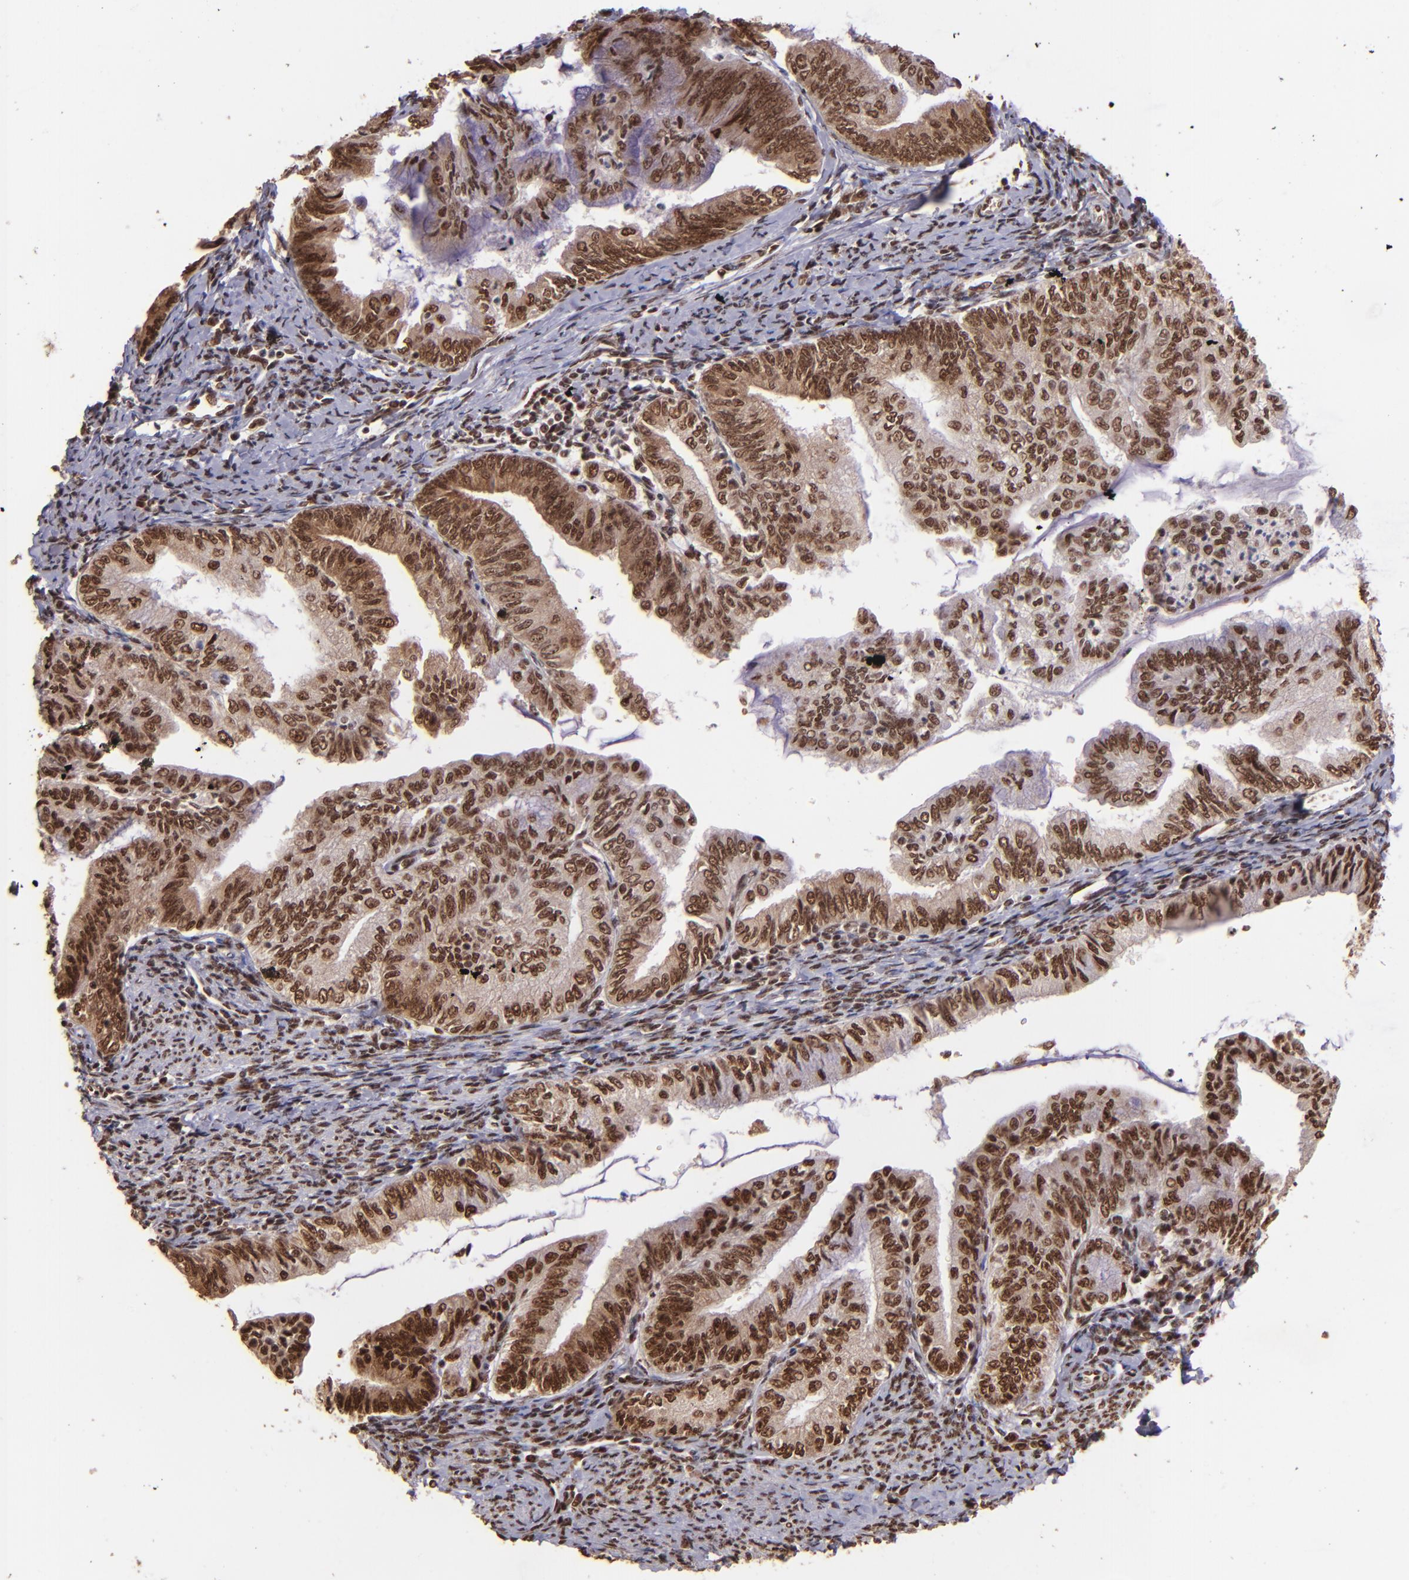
{"staining": {"intensity": "strong", "quantity": ">75%", "location": "cytoplasmic/membranous,nuclear"}, "tissue": "endometrial cancer", "cell_type": "Tumor cells", "image_type": "cancer", "snomed": [{"axis": "morphology", "description": "Adenocarcinoma, NOS"}, {"axis": "topography", "description": "Endometrium"}], "caption": "Brown immunohistochemical staining in human endometrial adenocarcinoma demonstrates strong cytoplasmic/membranous and nuclear positivity in approximately >75% of tumor cells. The staining was performed using DAB to visualize the protein expression in brown, while the nuclei were stained in blue with hematoxylin (Magnification: 20x).", "gene": "PQBP1", "patient": {"sex": "female", "age": 66}}